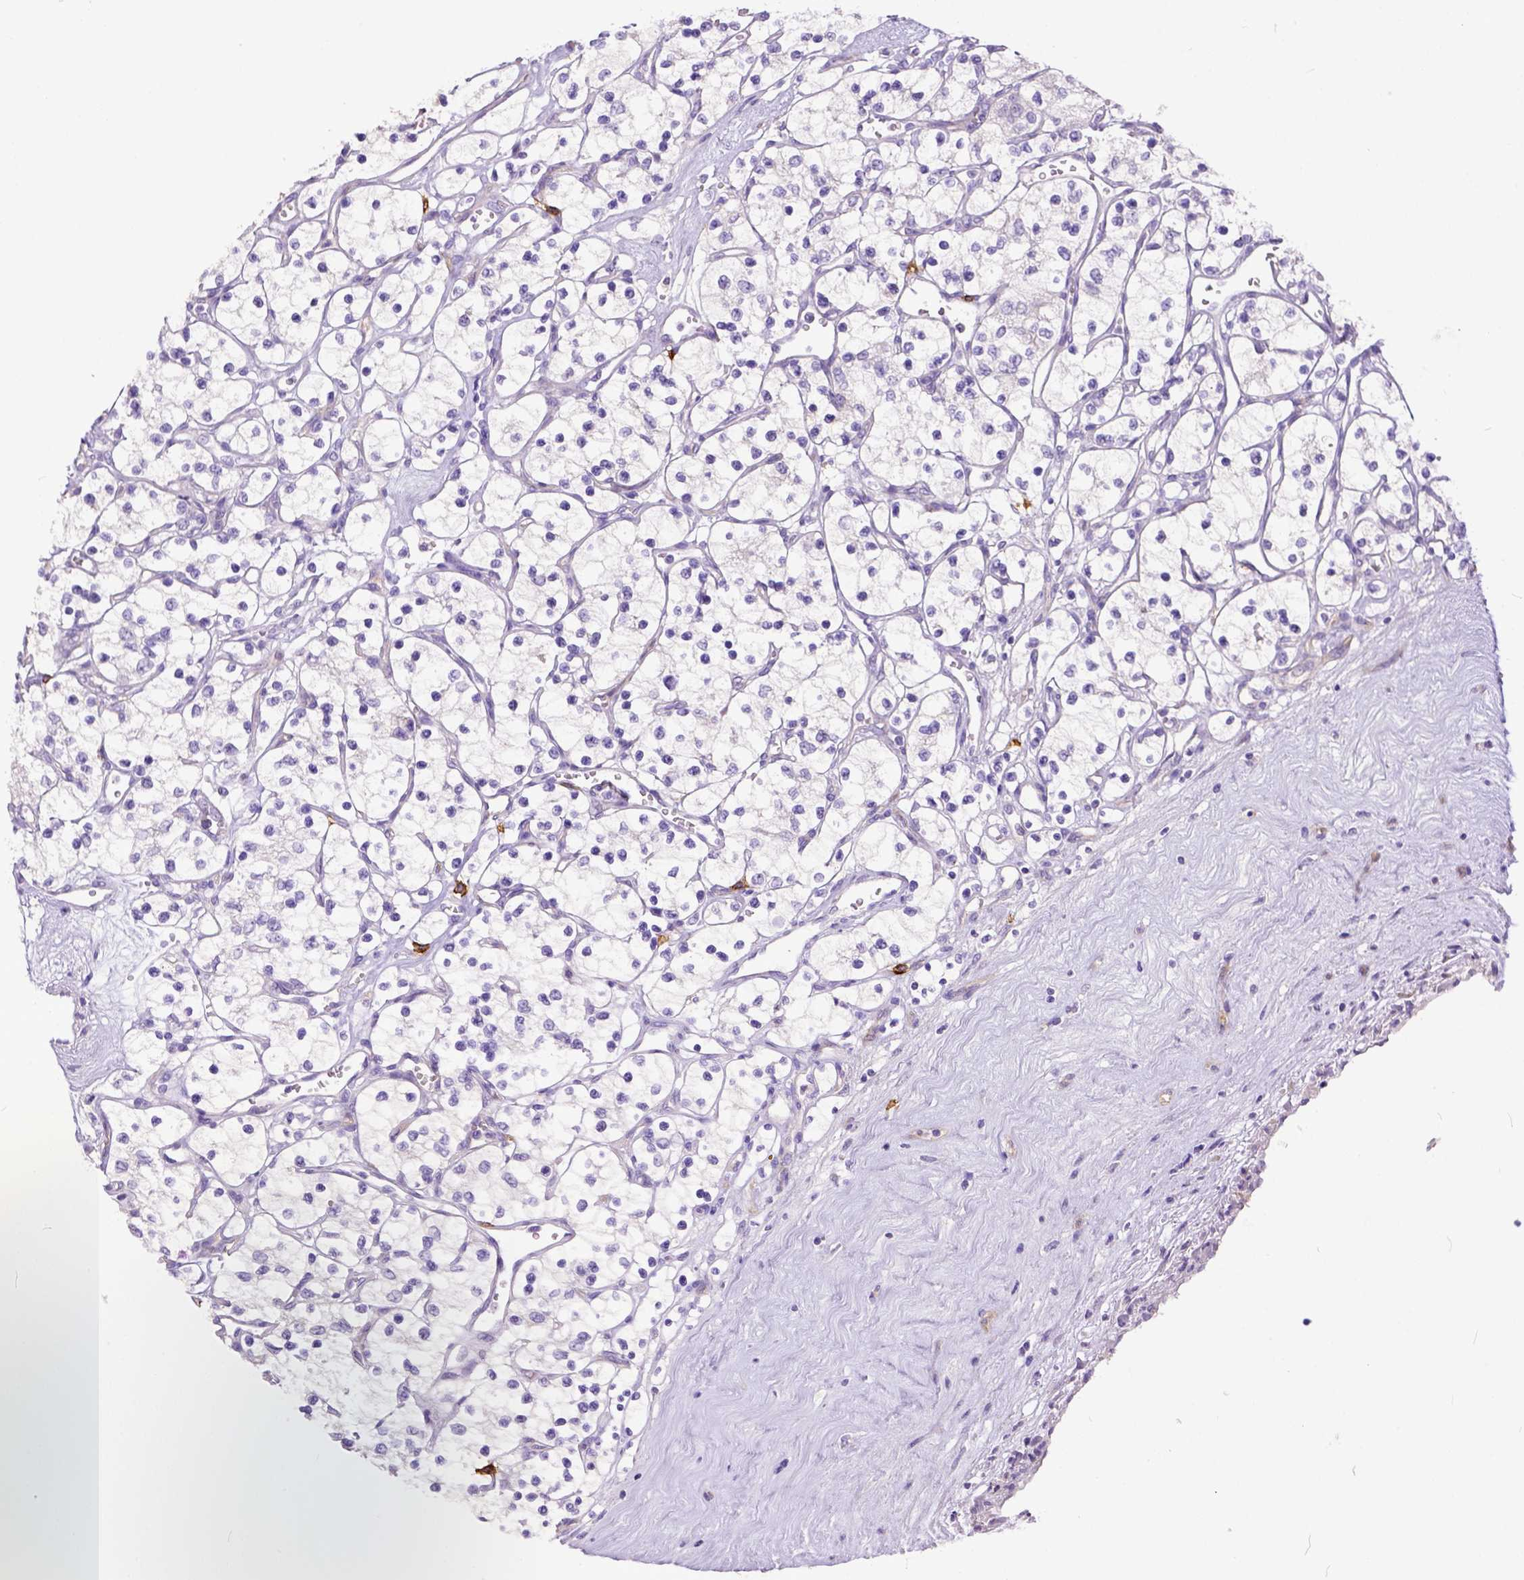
{"staining": {"intensity": "negative", "quantity": "none", "location": "none"}, "tissue": "renal cancer", "cell_type": "Tumor cells", "image_type": "cancer", "snomed": [{"axis": "morphology", "description": "Adenocarcinoma, NOS"}, {"axis": "topography", "description": "Kidney"}], "caption": "This is an immunohistochemistry photomicrograph of adenocarcinoma (renal). There is no positivity in tumor cells.", "gene": "KIT", "patient": {"sex": "female", "age": 69}}